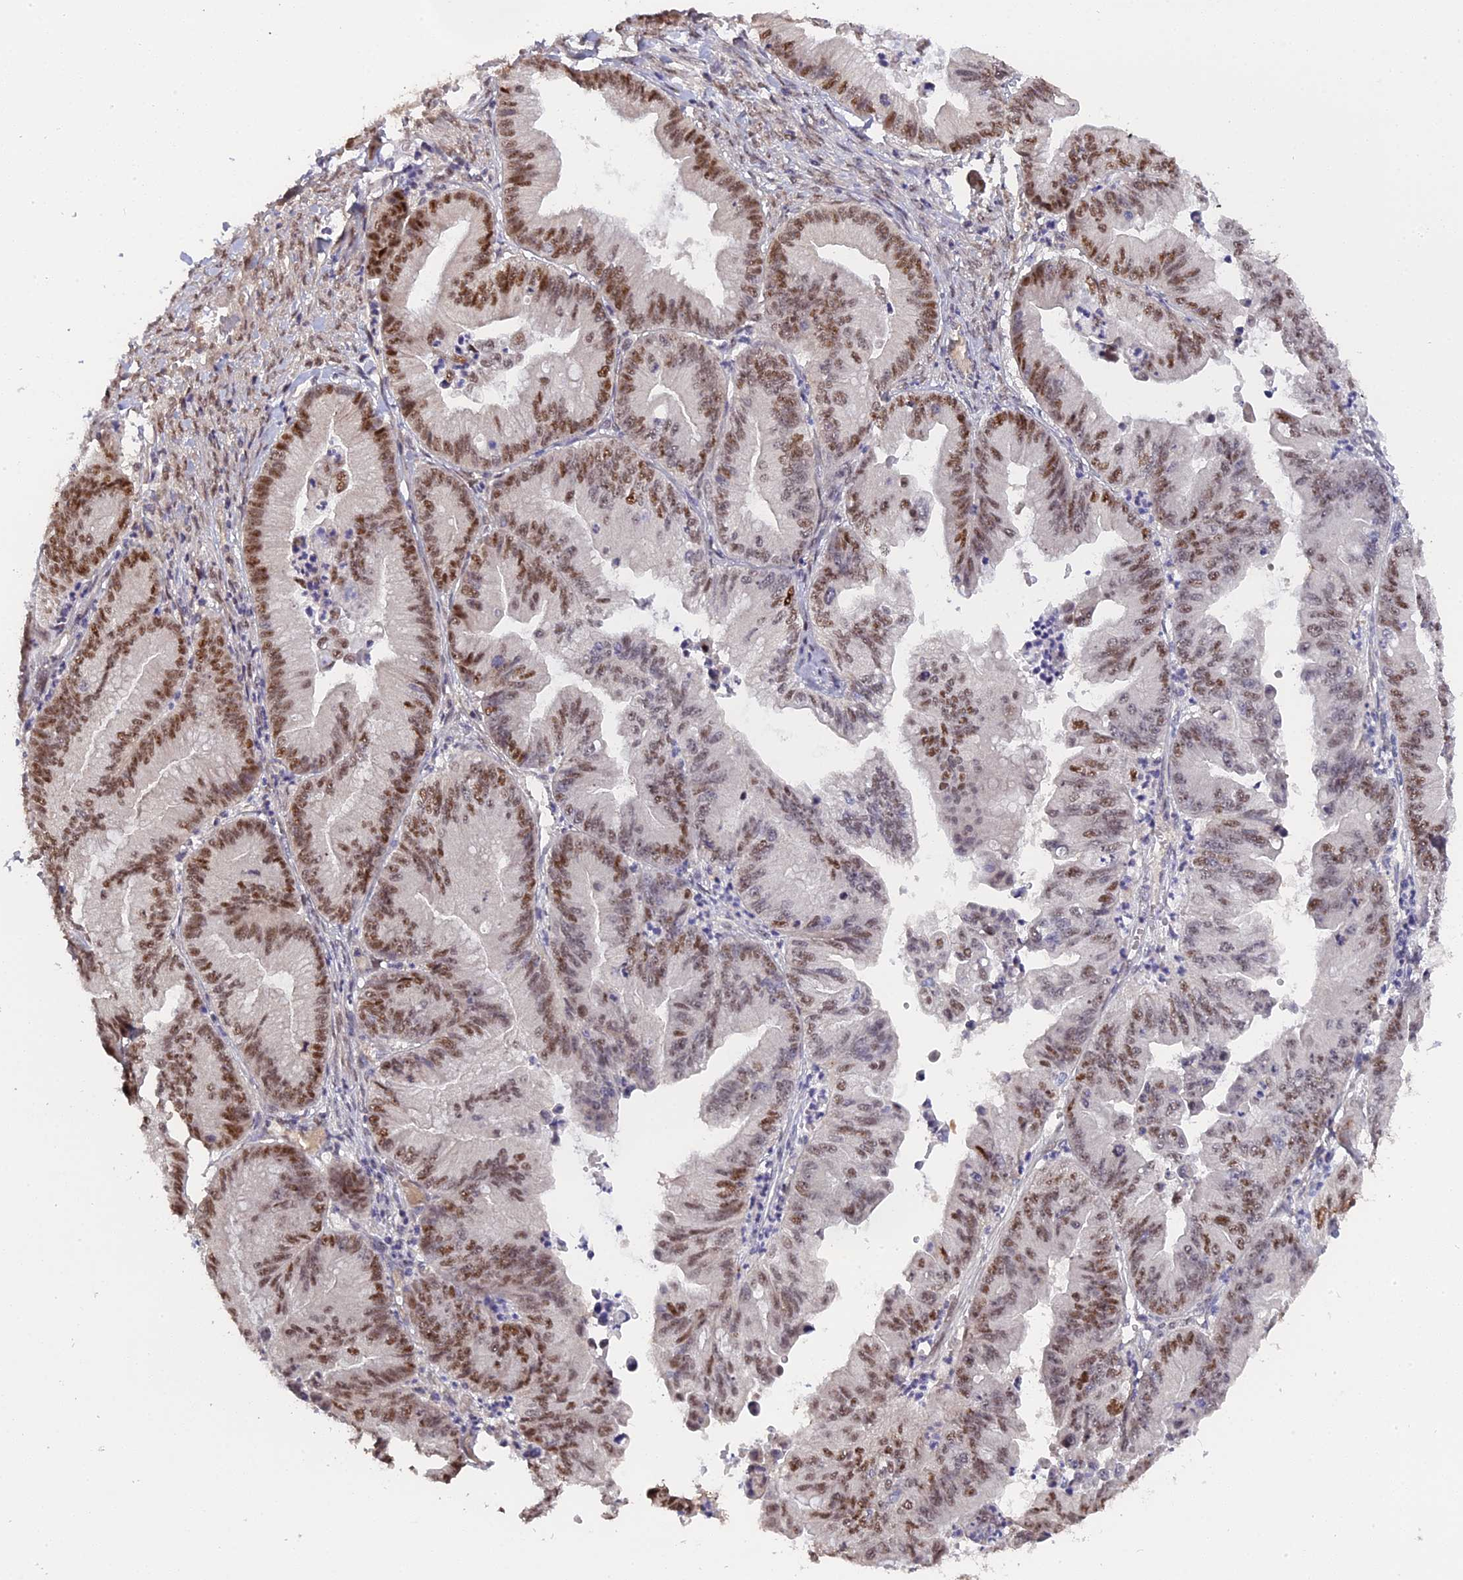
{"staining": {"intensity": "moderate", "quantity": "25%-75%", "location": "nuclear"}, "tissue": "ovarian cancer", "cell_type": "Tumor cells", "image_type": "cancer", "snomed": [{"axis": "morphology", "description": "Cystadenocarcinoma, mucinous, NOS"}, {"axis": "topography", "description": "Ovary"}], "caption": "Protein expression analysis of human ovarian mucinous cystadenocarcinoma reveals moderate nuclear expression in approximately 25%-75% of tumor cells. (DAB IHC with brightfield microscopy, high magnification).", "gene": "PYGO1", "patient": {"sex": "female", "age": 71}}